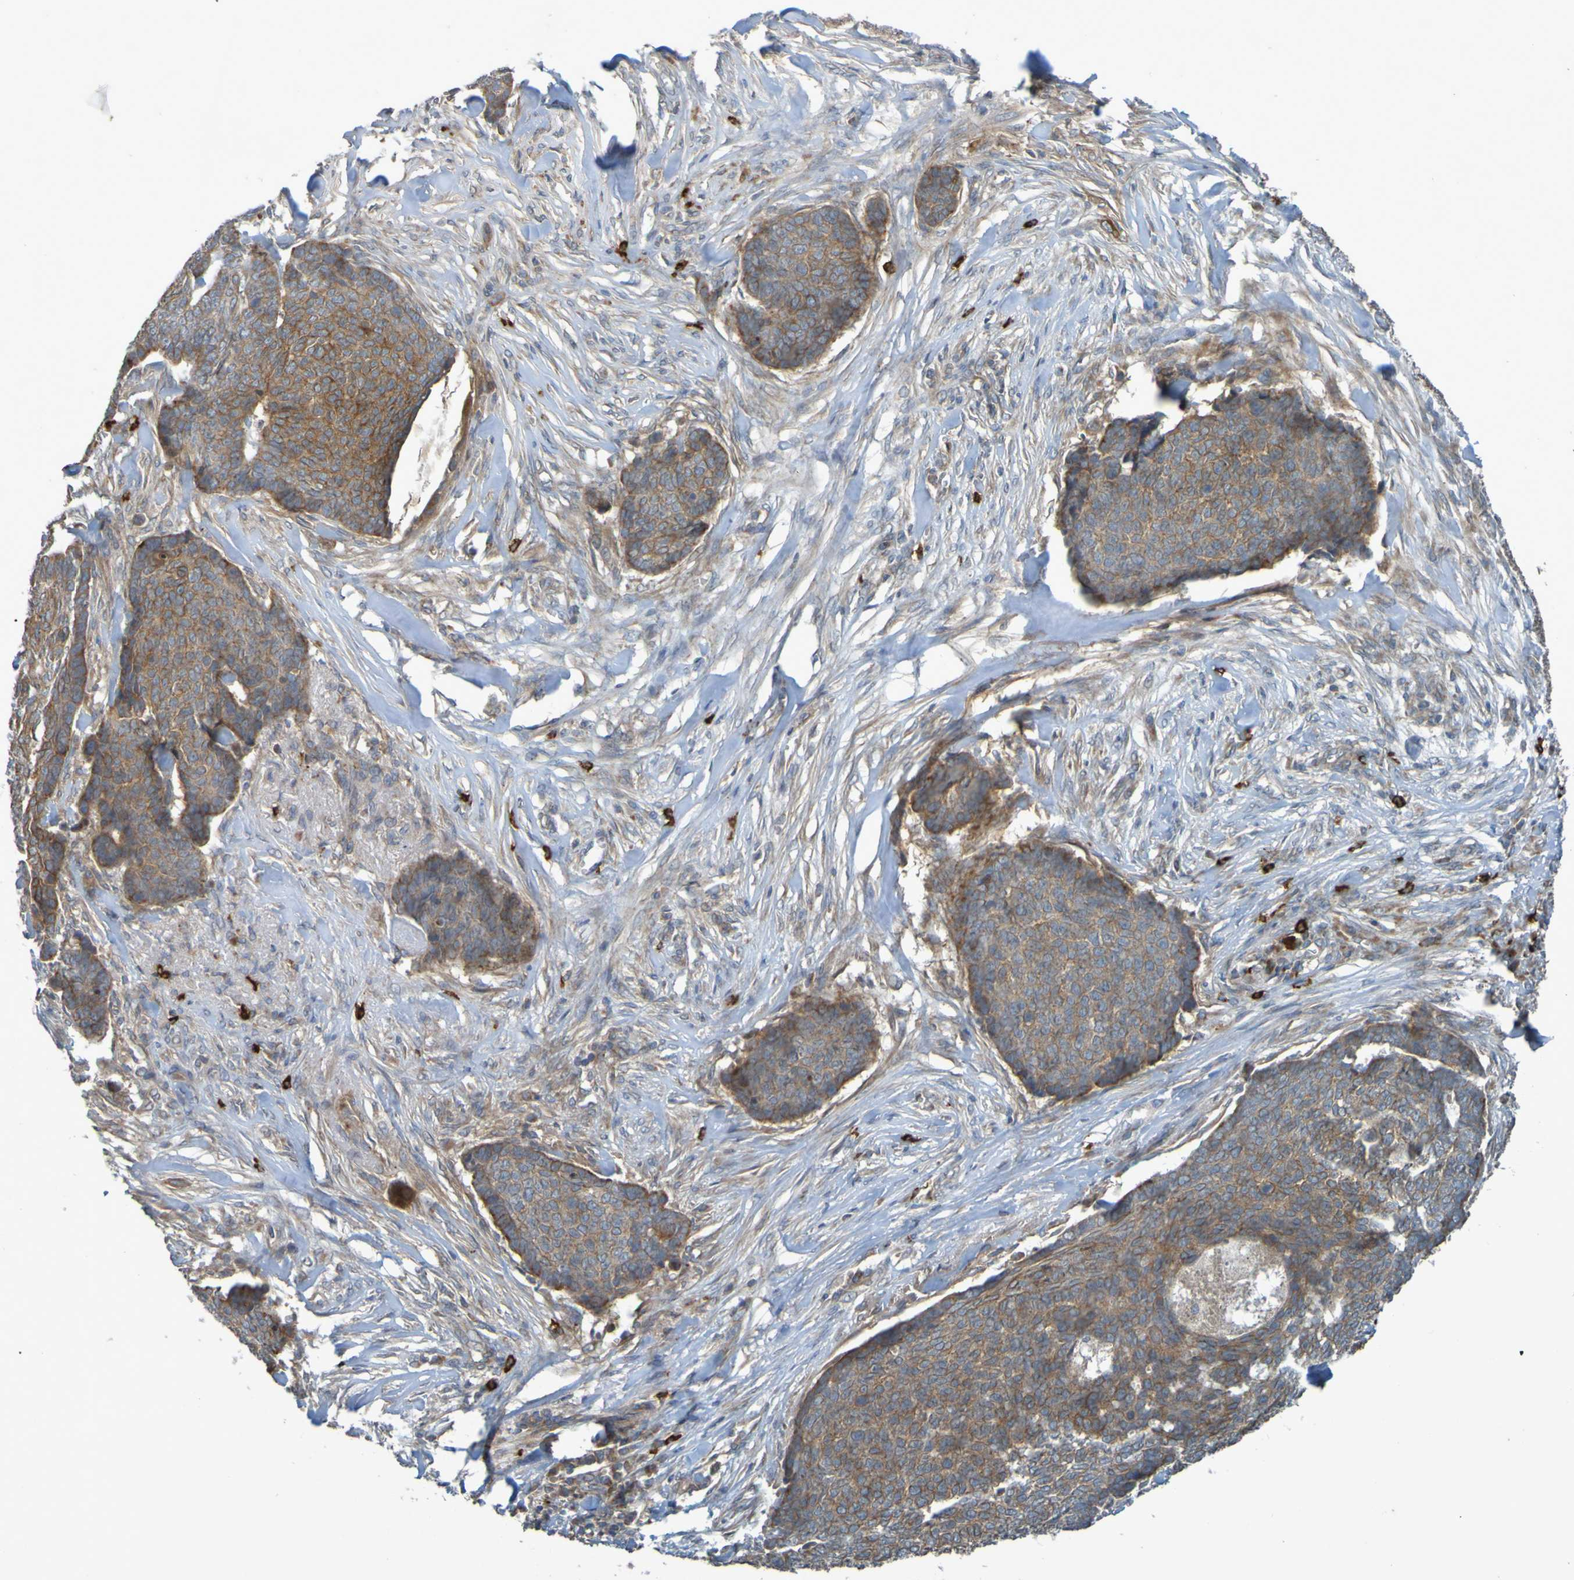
{"staining": {"intensity": "moderate", "quantity": ">75%", "location": "cytoplasmic/membranous"}, "tissue": "skin cancer", "cell_type": "Tumor cells", "image_type": "cancer", "snomed": [{"axis": "morphology", "description": "Basal cell carcinoma"}, {"axis": "topography", "description": "Skin"}], "caption": "Moderate cytoplasmic/membranous positivity for a protein is present in approximately >75% of tumor cells of basal cell carcinoma (skin) using immunohistochemistry (IHC).", "gene": "B3GAT2", "patient": {"sex": "male", "age": 84}}